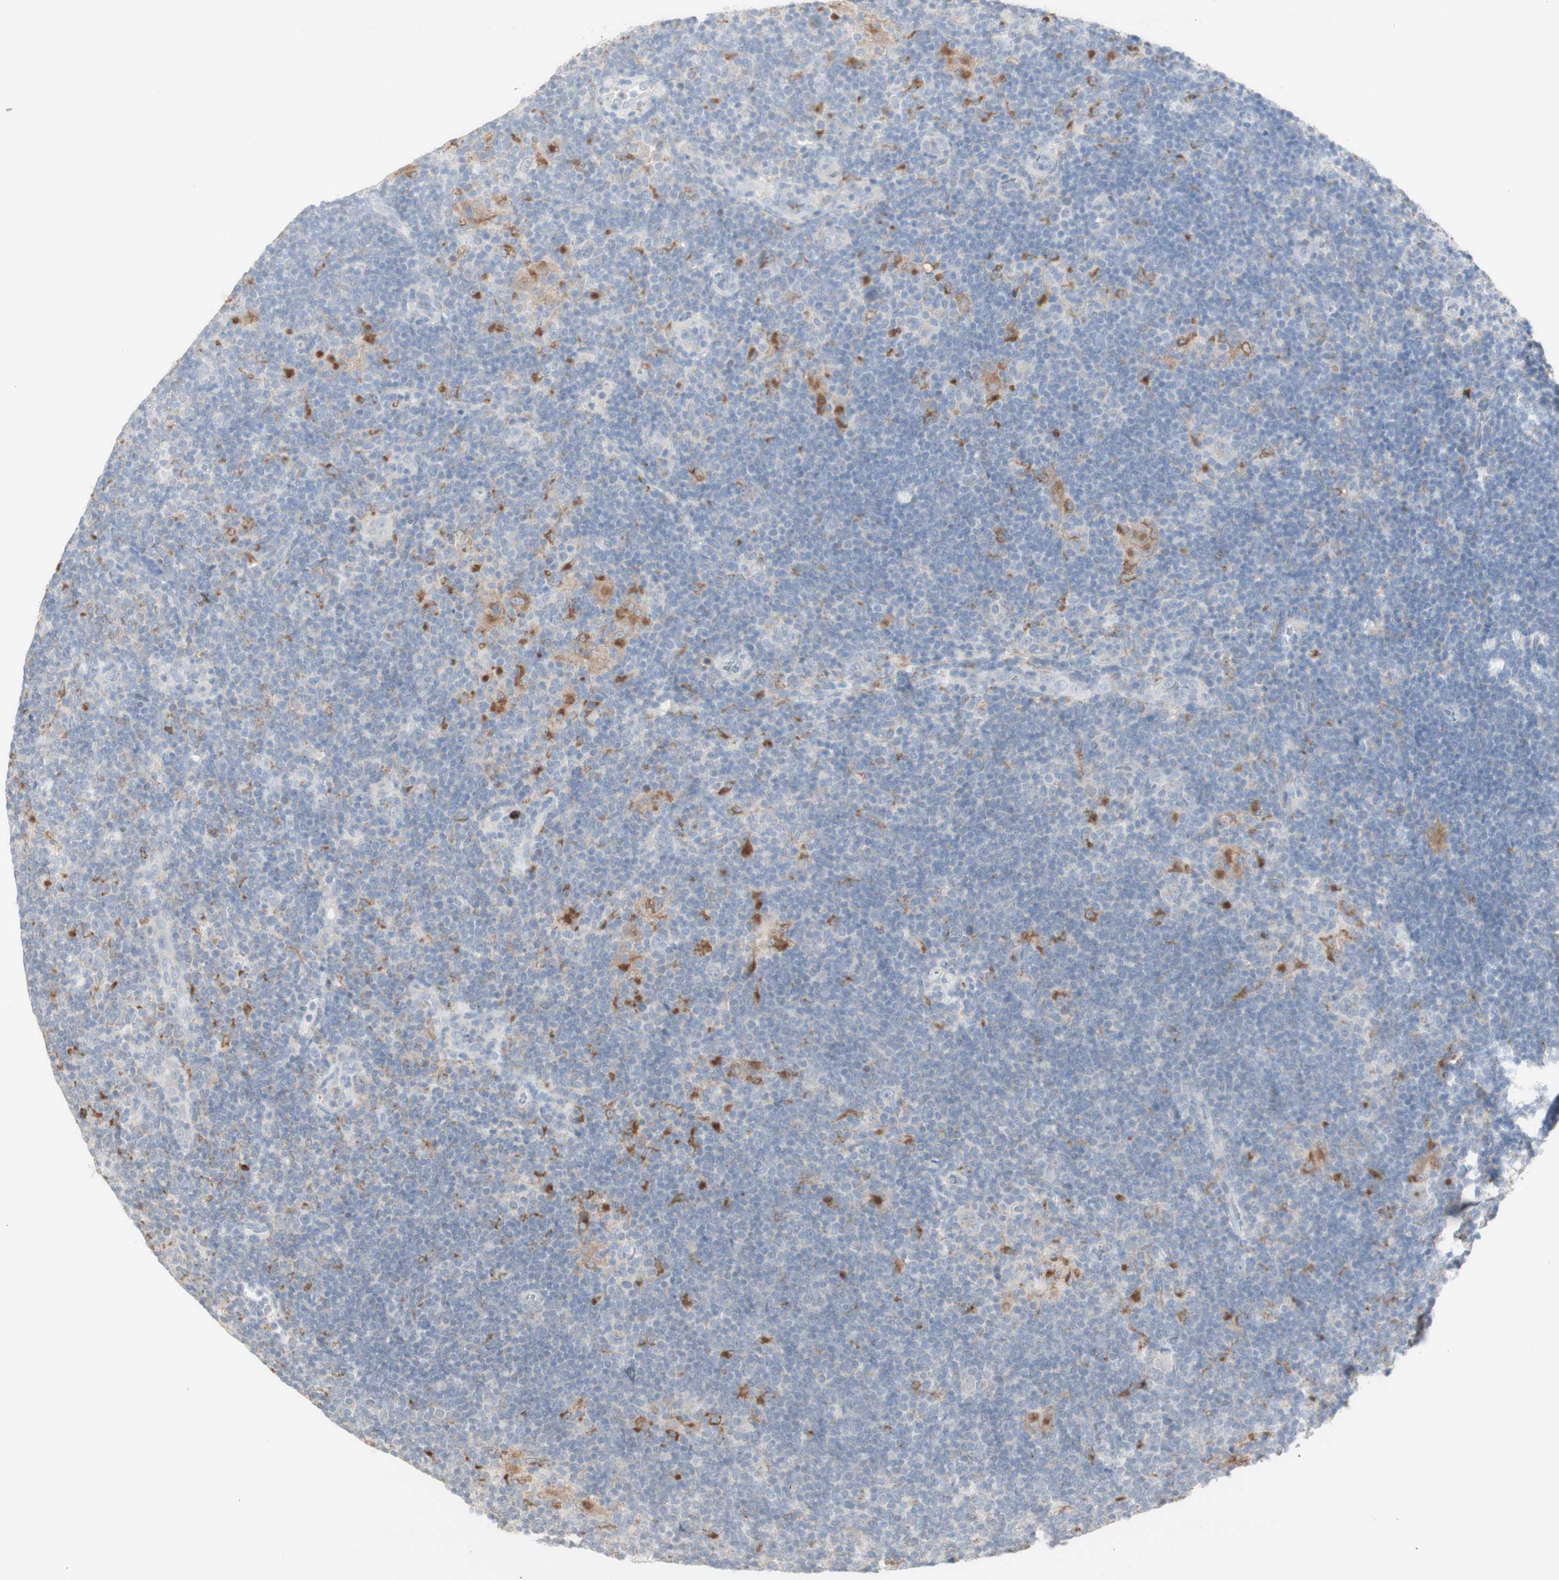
{"staining": {"intensity": "negative", "quantity": "none", "location": "none"}, "tissue": "lymphoma", "cell_type": "Tumor cells", "image_type": "cancer", "snomed": [{"axis": "morphology", "description": "Hodgkin's disease, NOS"}, {"axis": "topography", "description": "Lymph node"}], "caption": "DAB (3,3'-diaminobenzidine) immunohistochemical staining of human lymphoma displays no significant expression in tumor cells. (Immunohistochemistry (ihc), brightfield microscopy, high magnification).", "gene": "ATP6V1B1", "patient": {"sex": "female", "age": 57}}